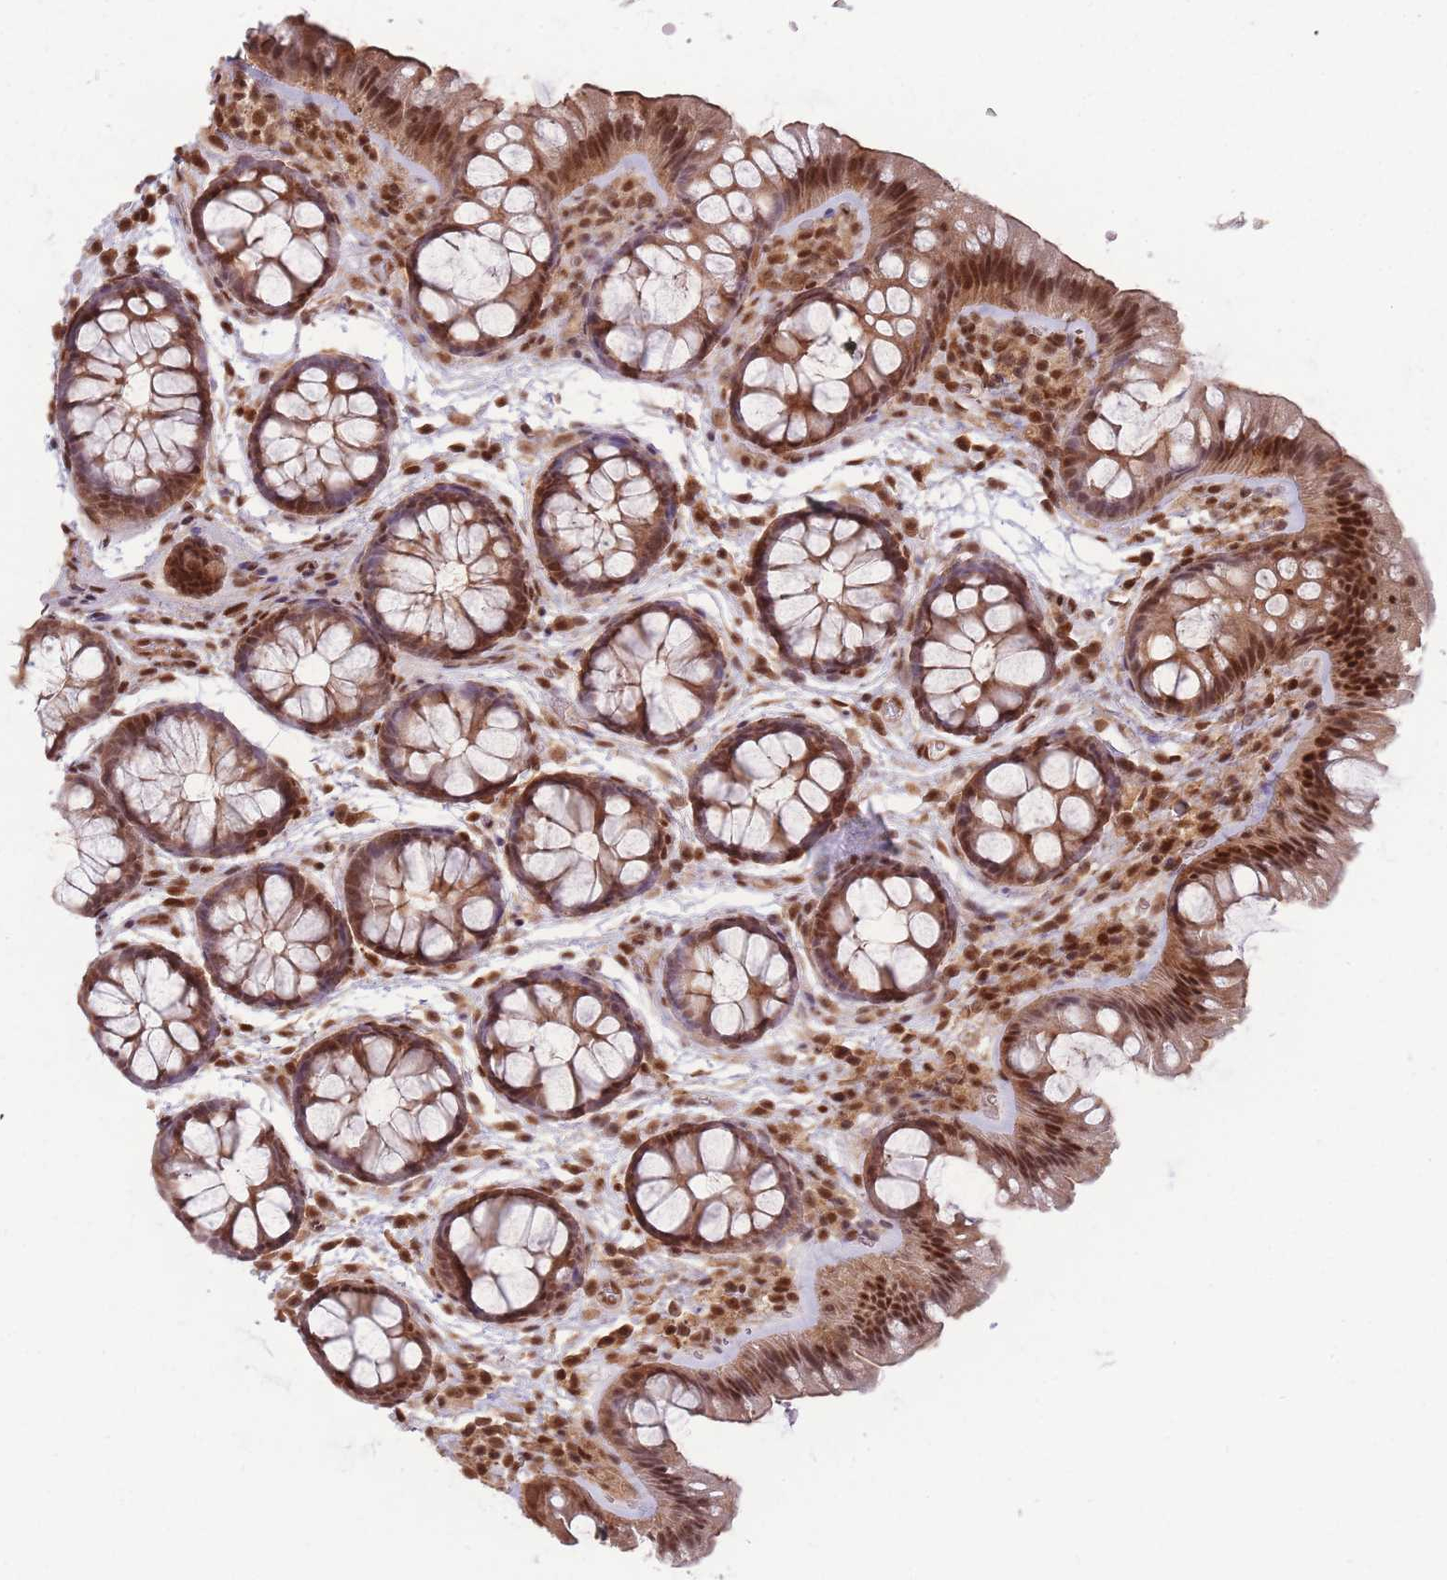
{"staining": {"intensity": "moderate", "quantity": ">75%", "location": "nuclear"}, "tissue": "colon", "cell_type": "Endothelial cells", "image_type": "normal", "snomed": [{"axis": "morphology", "description": "Normal tissue, NOS"}, {"axis": "topography", "description": "Colon"}], "caption": "Immunohistochemistry (IHC) of unremarkable human colon displays medium levels of moderate nuclear positivity in about >75% of endothelial cells.", "gene": "RPS27A", "patient": {"sex": "male", "age": 46}}